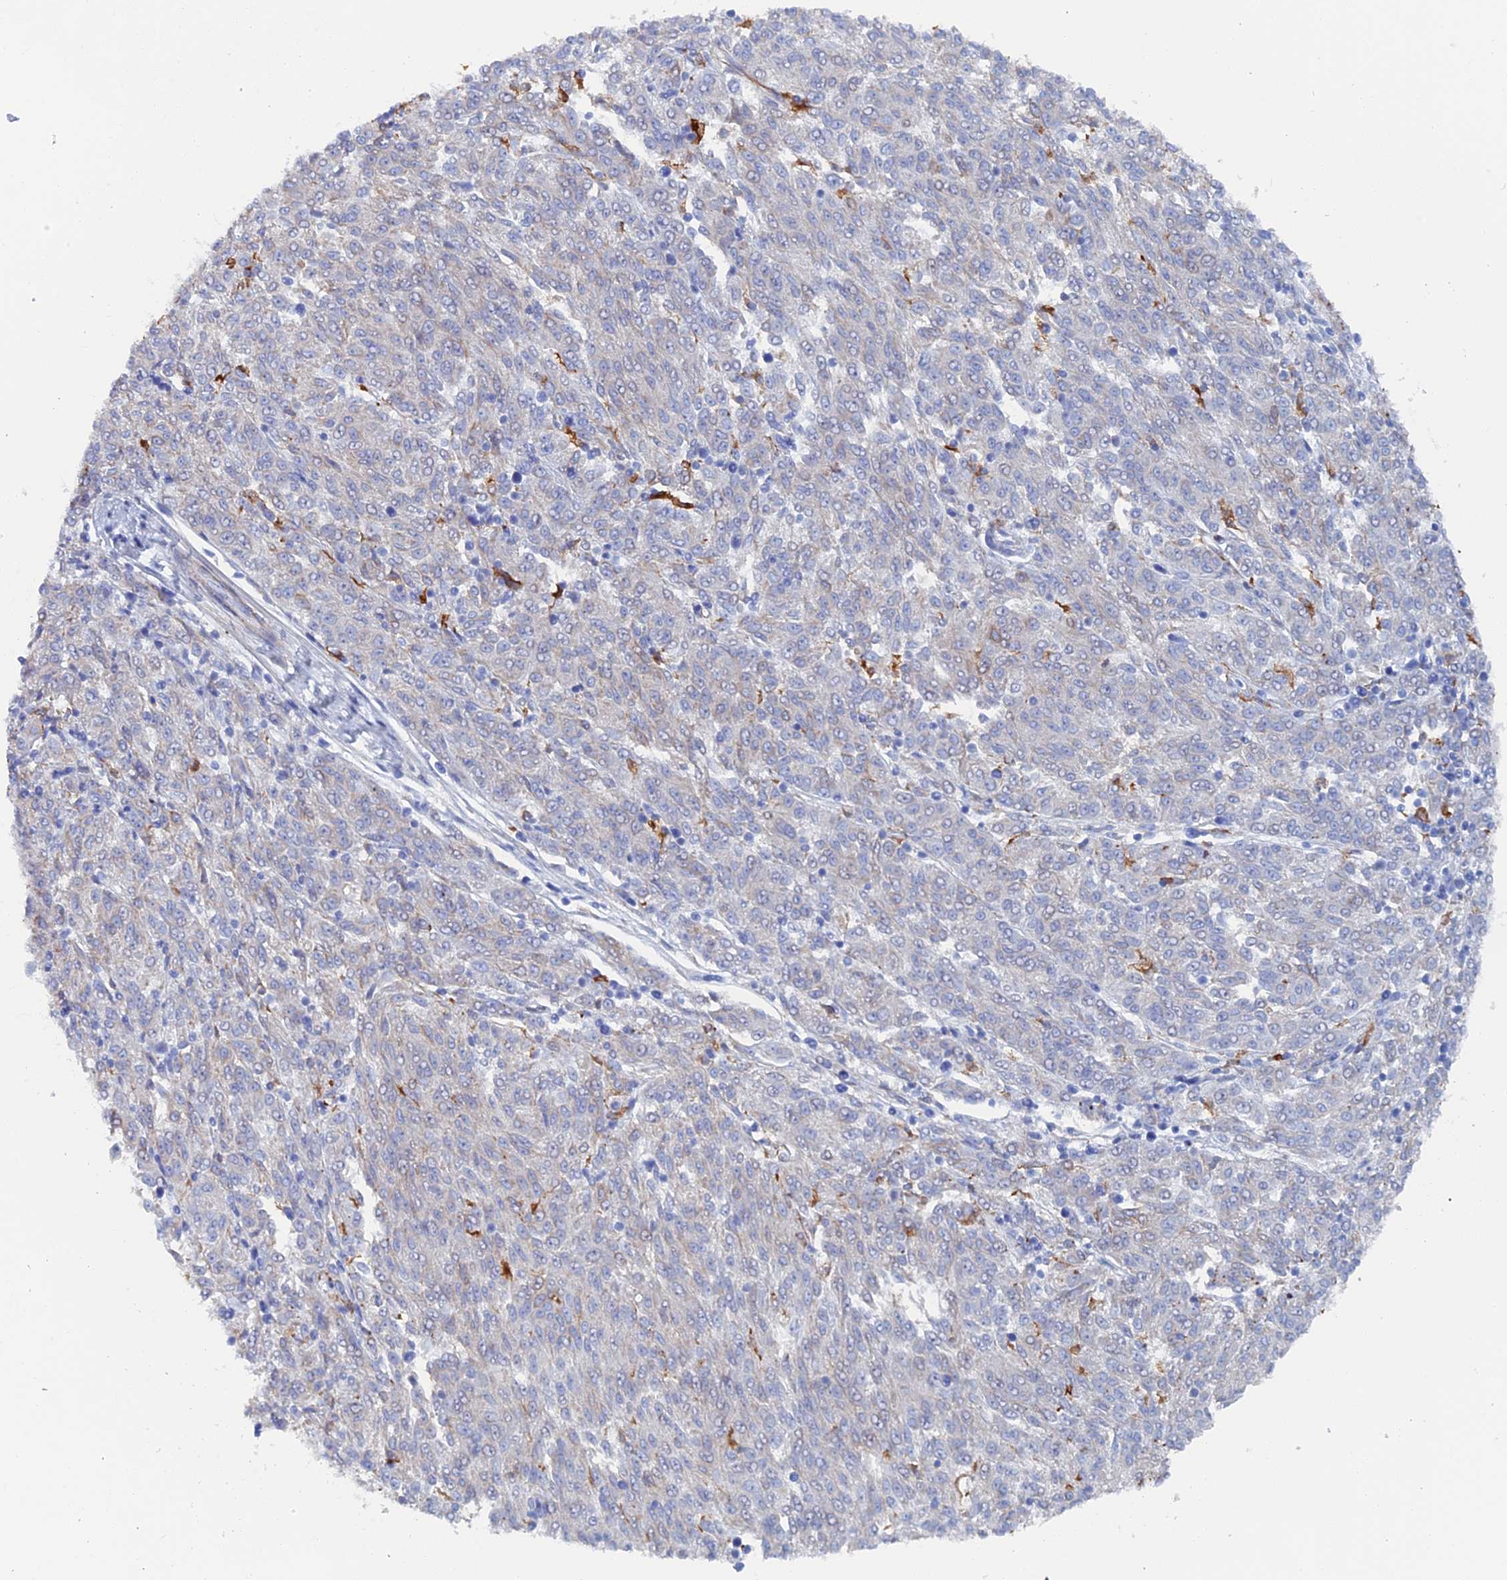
{"staining": {"intensity": "negative", "quantity": "none", "location": "none"}, "tissue": "melanoma", "cell_type": "Tumor cells", "image_type": "cancer", "snomed": [{"axis": "morphology", "description": "Malignant melanoma, NOS"}, {"axis": "topography", "description": "Skin"}], "caption": "This is an IHC histopathology image of human melanoma. There is no expression in tumor cells.", "gene": "COG7", "patient": {"sex": "female", "age": 72}}